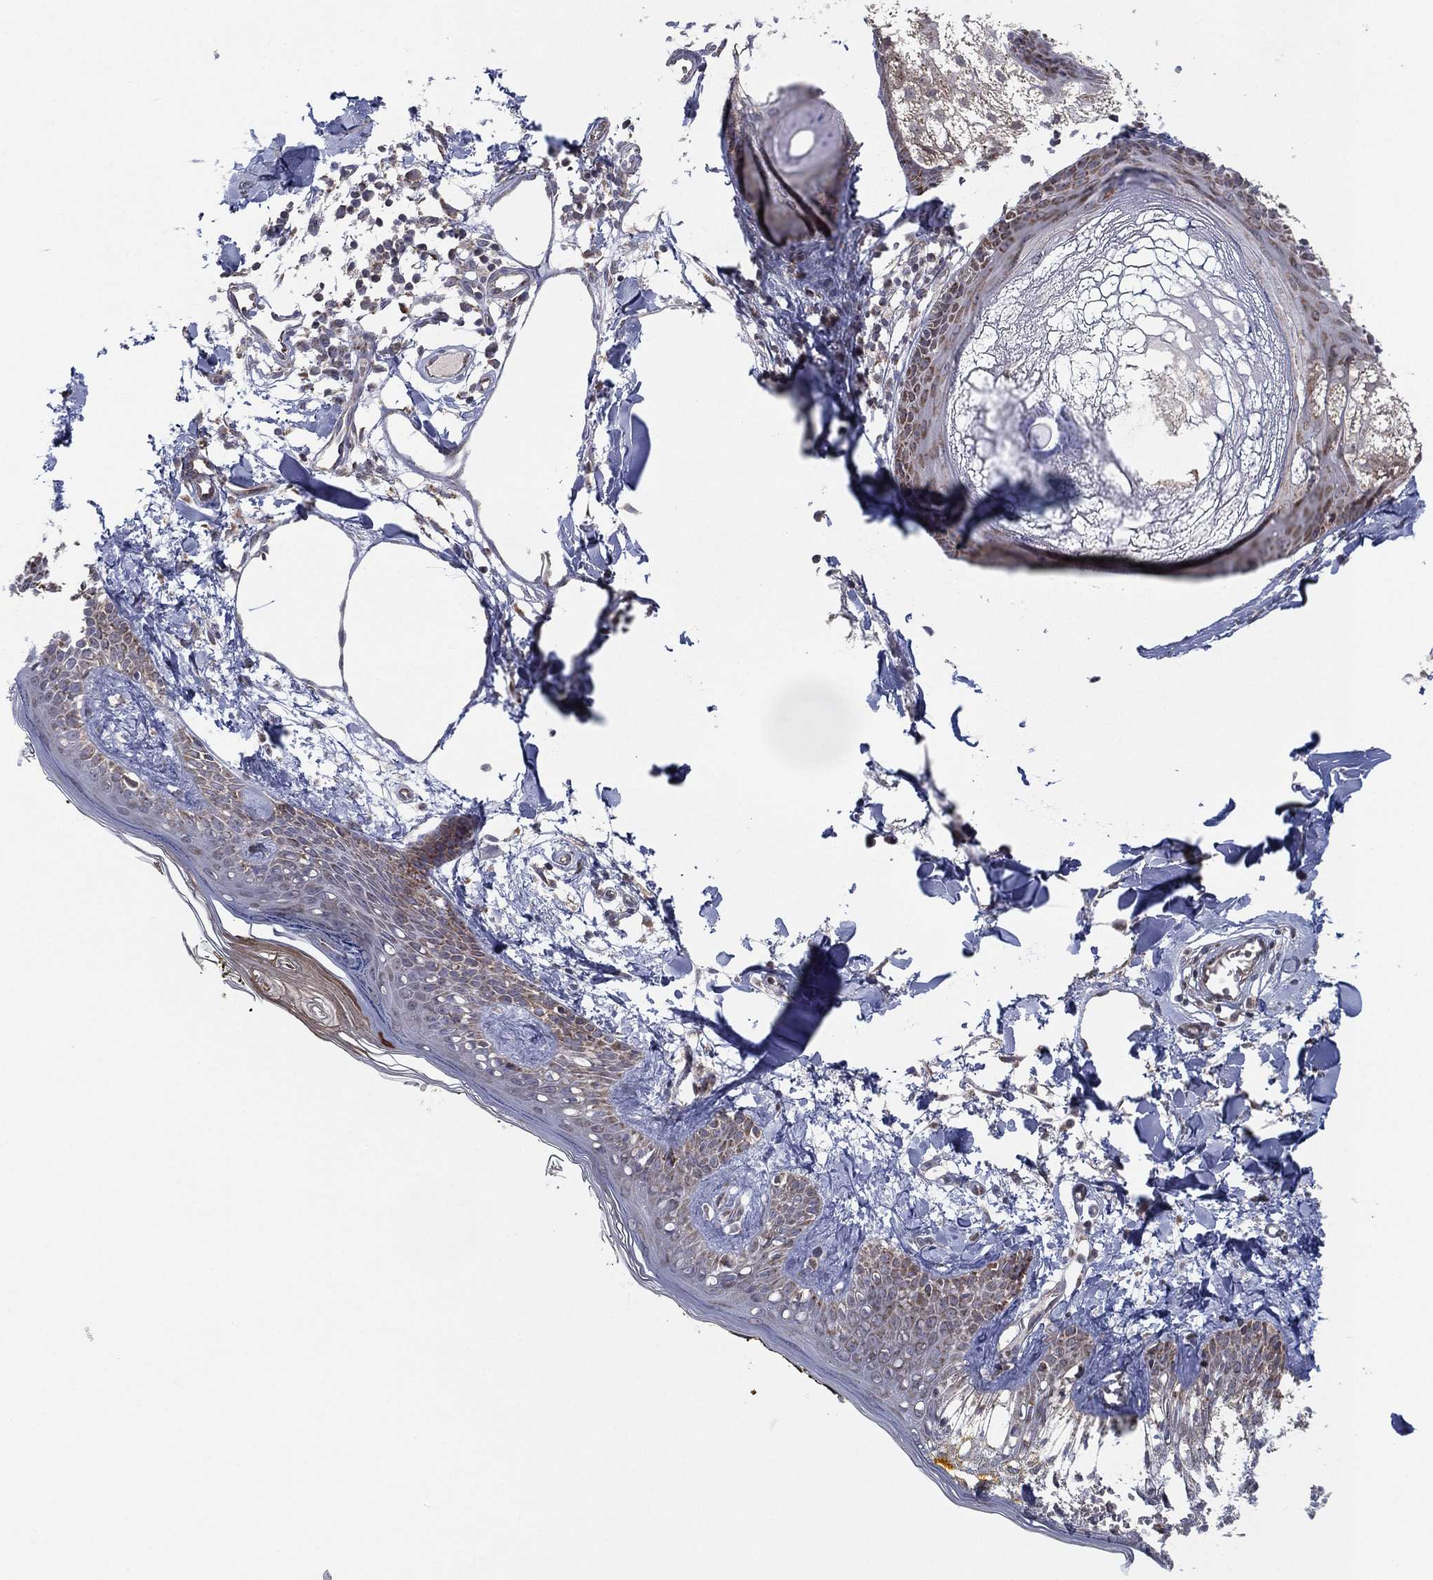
{"staining": {"intensity": "negative", "quantity": "none", "location": "none"}, "tissue": "skin", "cell_type": "Fibroblasts", "image_type": "normal", "snomed": [{"axis": "morphology", "description": "Normal tissue, NOS"}, {"axis": "topography", "description": "Skin"}], "caption": "An IHC micrograph of normal skin is shown. There is no staining in fibroblasts of skin.", "gene": "PSMG4", "patient": {"sex": "male", "age": 76}}